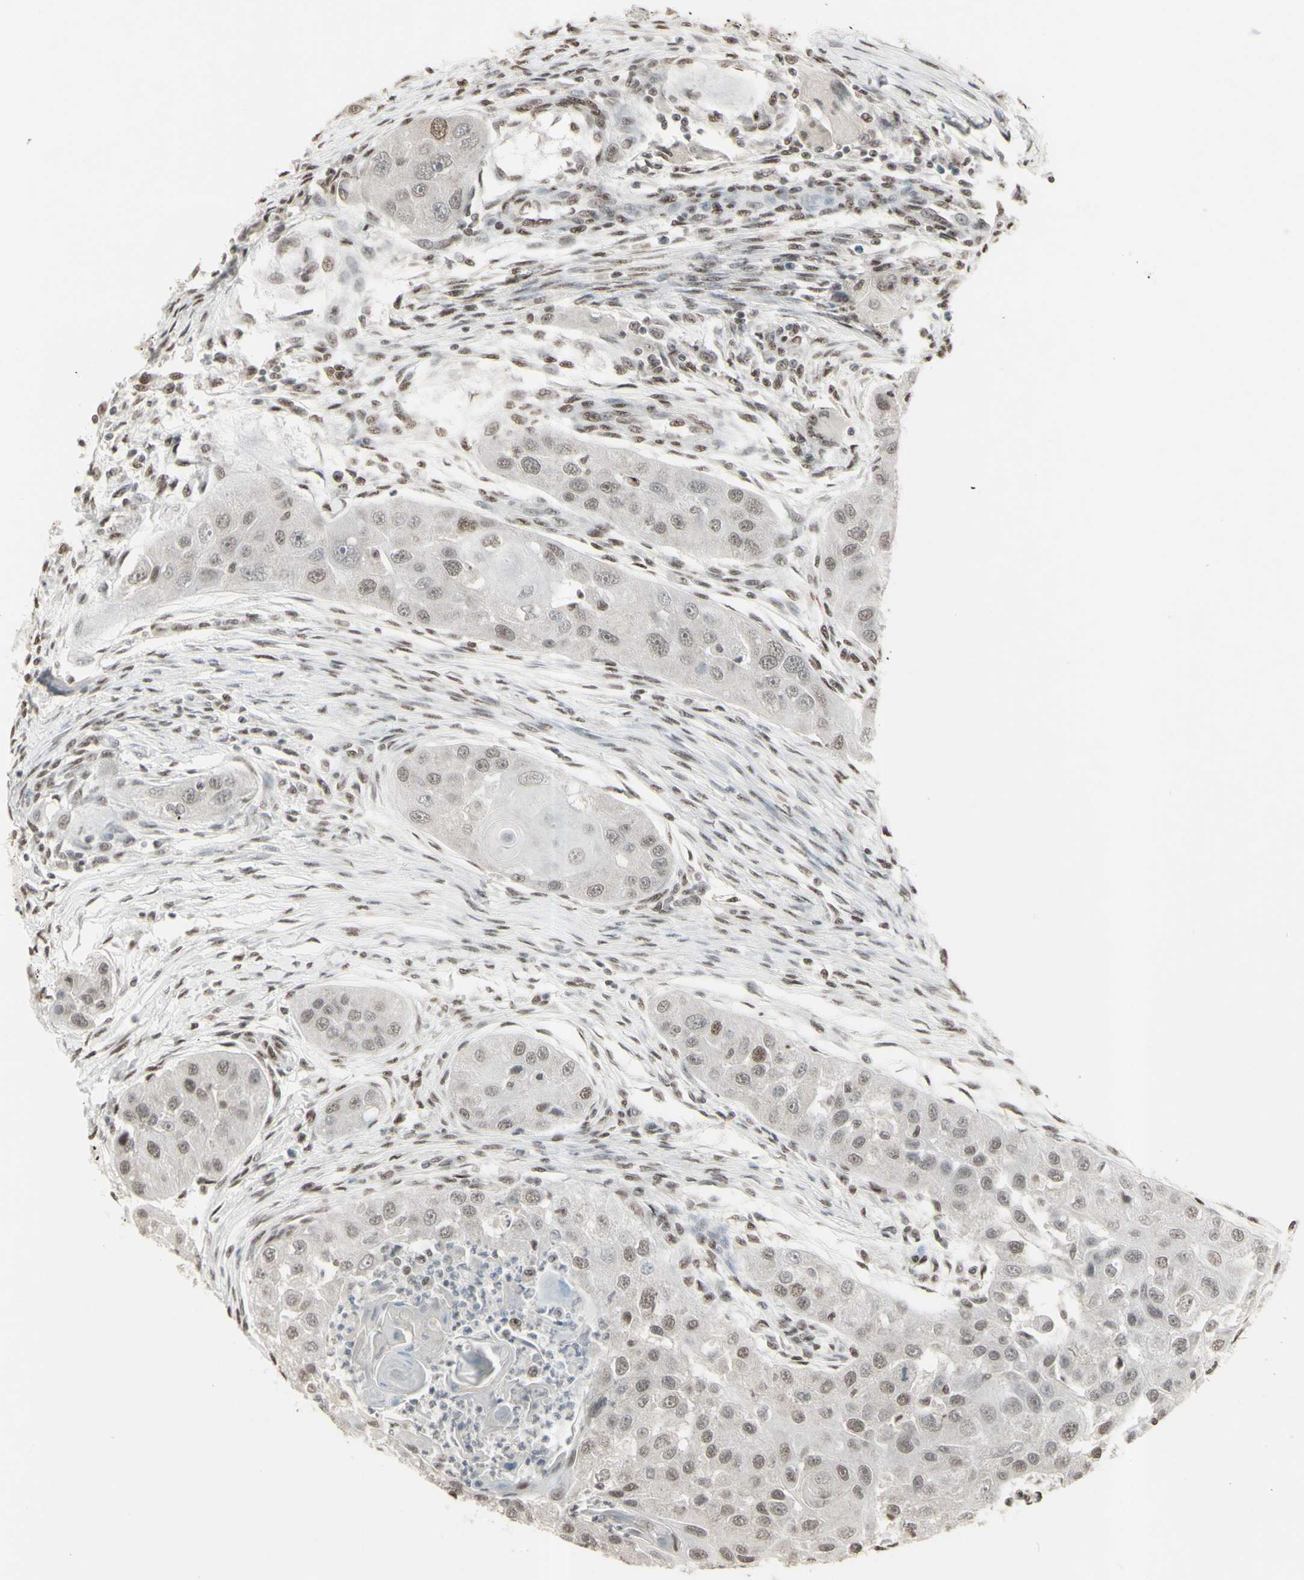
{"staining": {"intensity": "weak", "quantity": "25%-75%", "location": "nuclear"}, "tissue": "head and neck cancer", "cell_type": "Tumor cells", "image_type": "cancer", "snomed": [{"axis": "morphology", "description": "Normal tissue, NOS"}, {"axis": "morphology", "description": "Squamous cell carcinoma, NOS"}, {"axis": "topography", "description": "Skeletal muscle"}, {"axis": "topography", "description": "Head-Neck"}], "caption": "Immunohistochemistry micrograph of neoplastic tissue: head and neck squamous cell carcinoma stained using immunohistochemistry shows low levels of weak protein expression localized specifically in the nuclear of tumor cells, appearing as a nuclear brown color.", "gene": "TRIM28", "patient": {"sex": "male", "age": 51}}